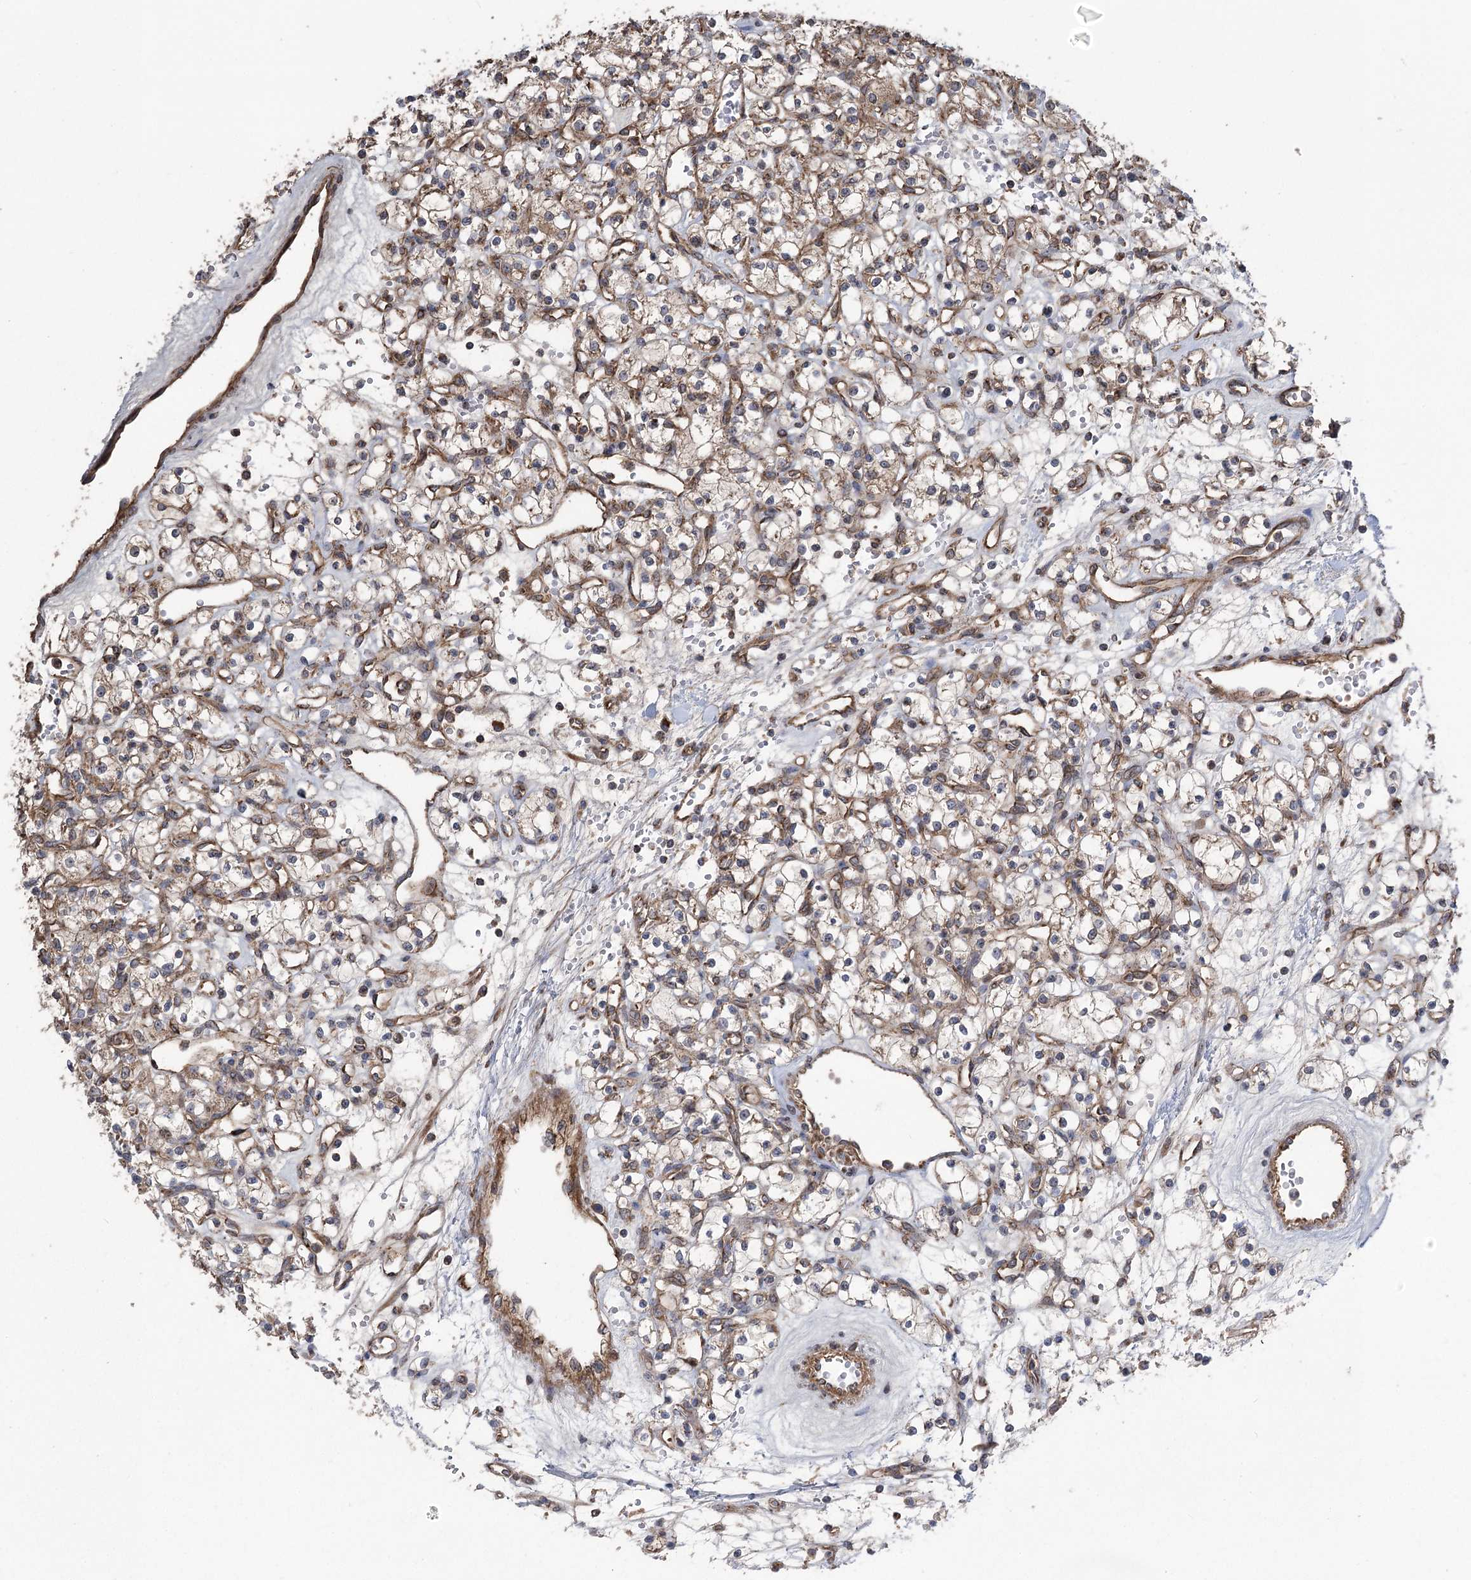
{"staining": {"intensity": "moderate", "quantity": ">75%", "location": "cytoplasmic/membranous"}, "tissue": "renal cancer", "cell_type": "Tumor cells", "image_type": "cancer", "snomed": [{"axis": "morphology", "description": "Adenocarcinoma, NOS"}, {"axis": "topography", "description": "Kidney"}], "caption": "IHC photomicrograph of neoplastic tissue: human renal cancer (adenocarcinoma) stained using IHC demonstrates medium levels of moderate protein expression localized specifically in the cytoplasmic/membranous of tumor cells, appearing as a cytoplasmic/membranous brown color.", "gene": "RWDD4", "patient": {"sex": "female", "age": 59}}